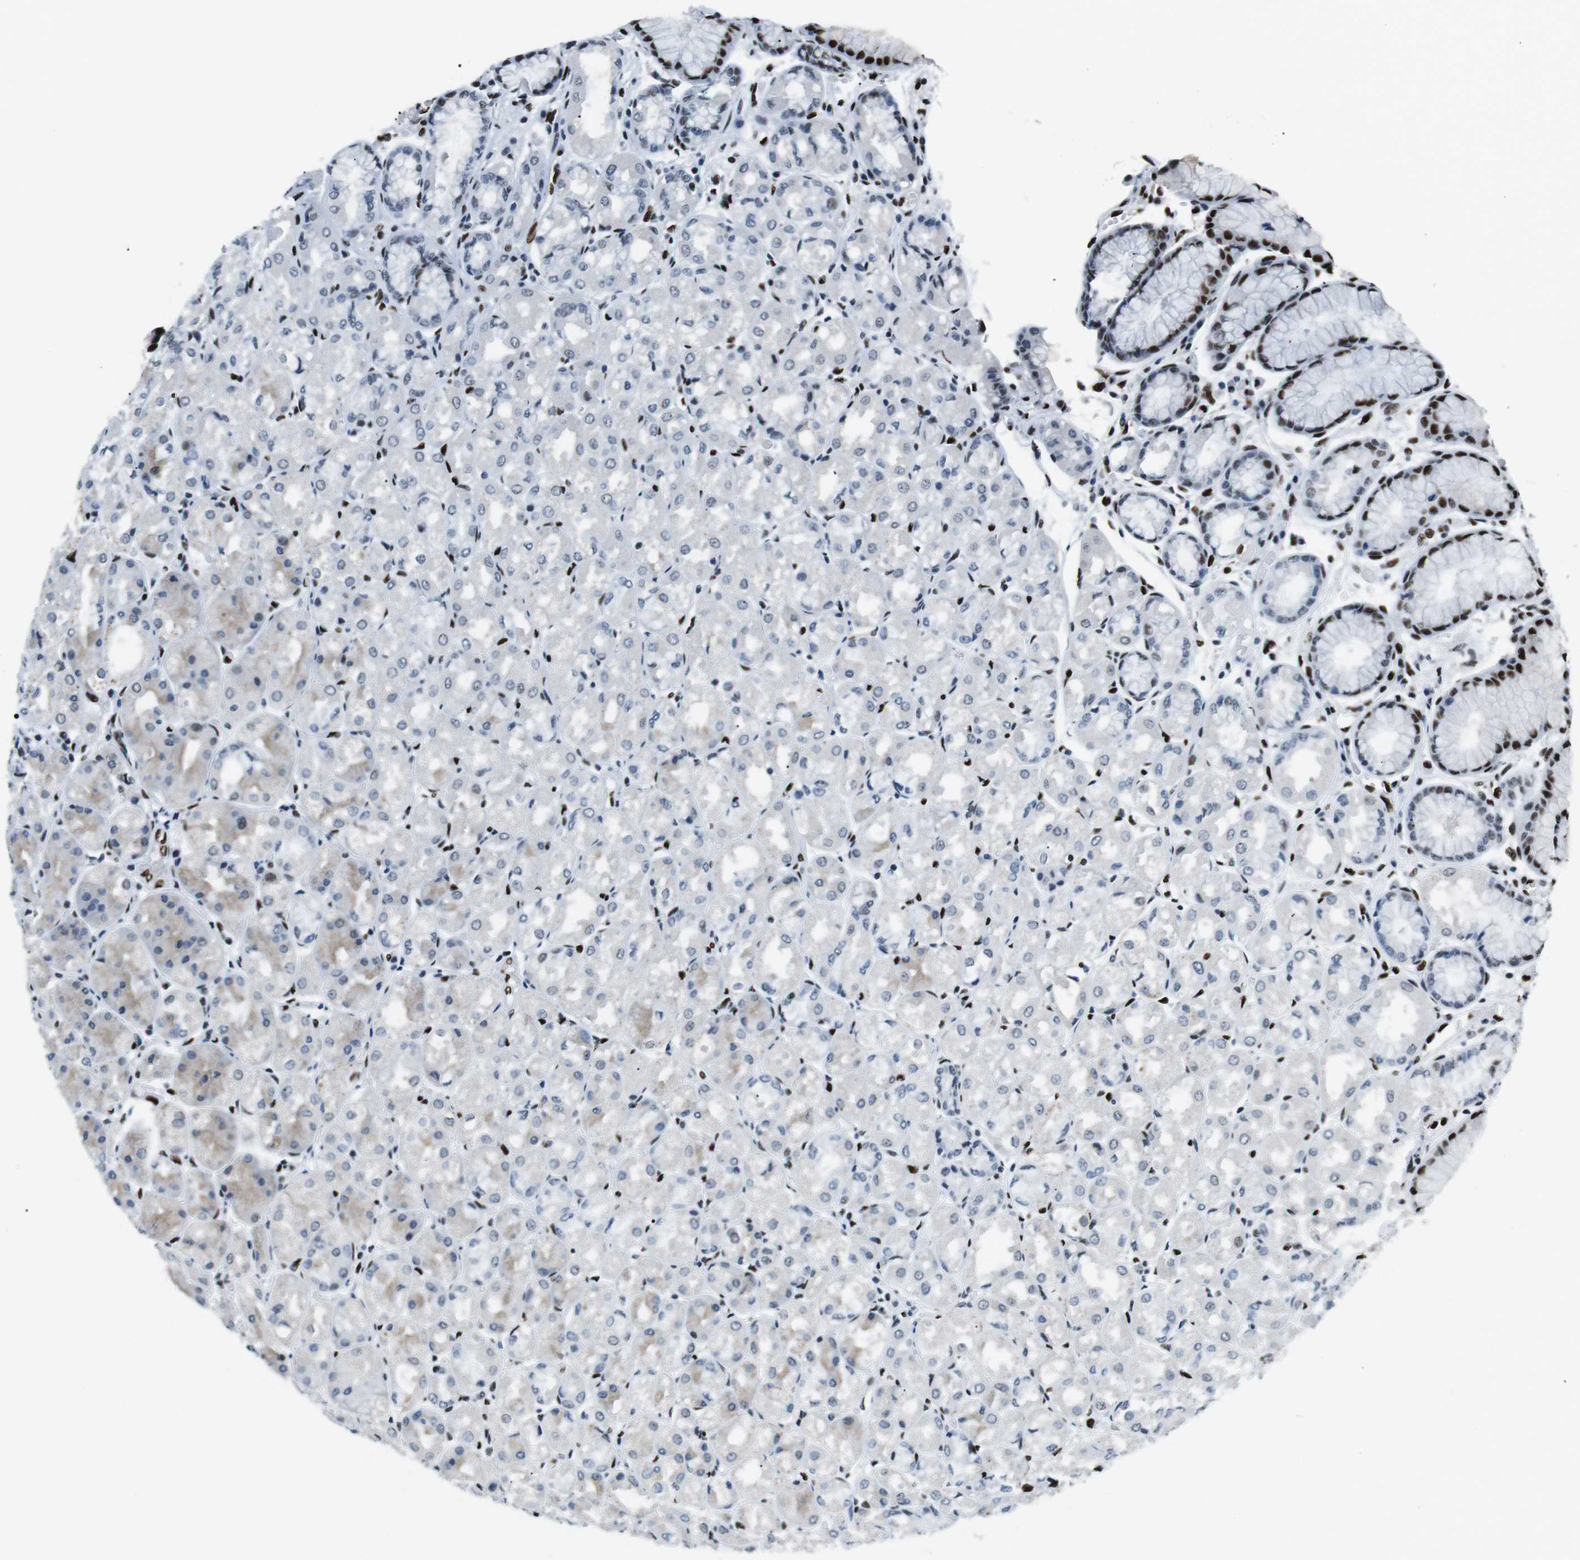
{"staining": {"intensity": "strong", "quantity": "25%-75%", "location": "nuclear"}, "tissue": "stomach", "cell_type": "Glandular cells", "image_type": "normal", "snomed": [{"axis": "morphology", "description": "Normal tissue, NOS"}, {"axis": "topography", "description": "Stomach, upper"}], "caption": "Strong nuclear expression is identified in approximately 25%-75% of glandular cells in unremarkable stomach.", "gene": "PML", "patient": {"sex": "male", "age": 72}}